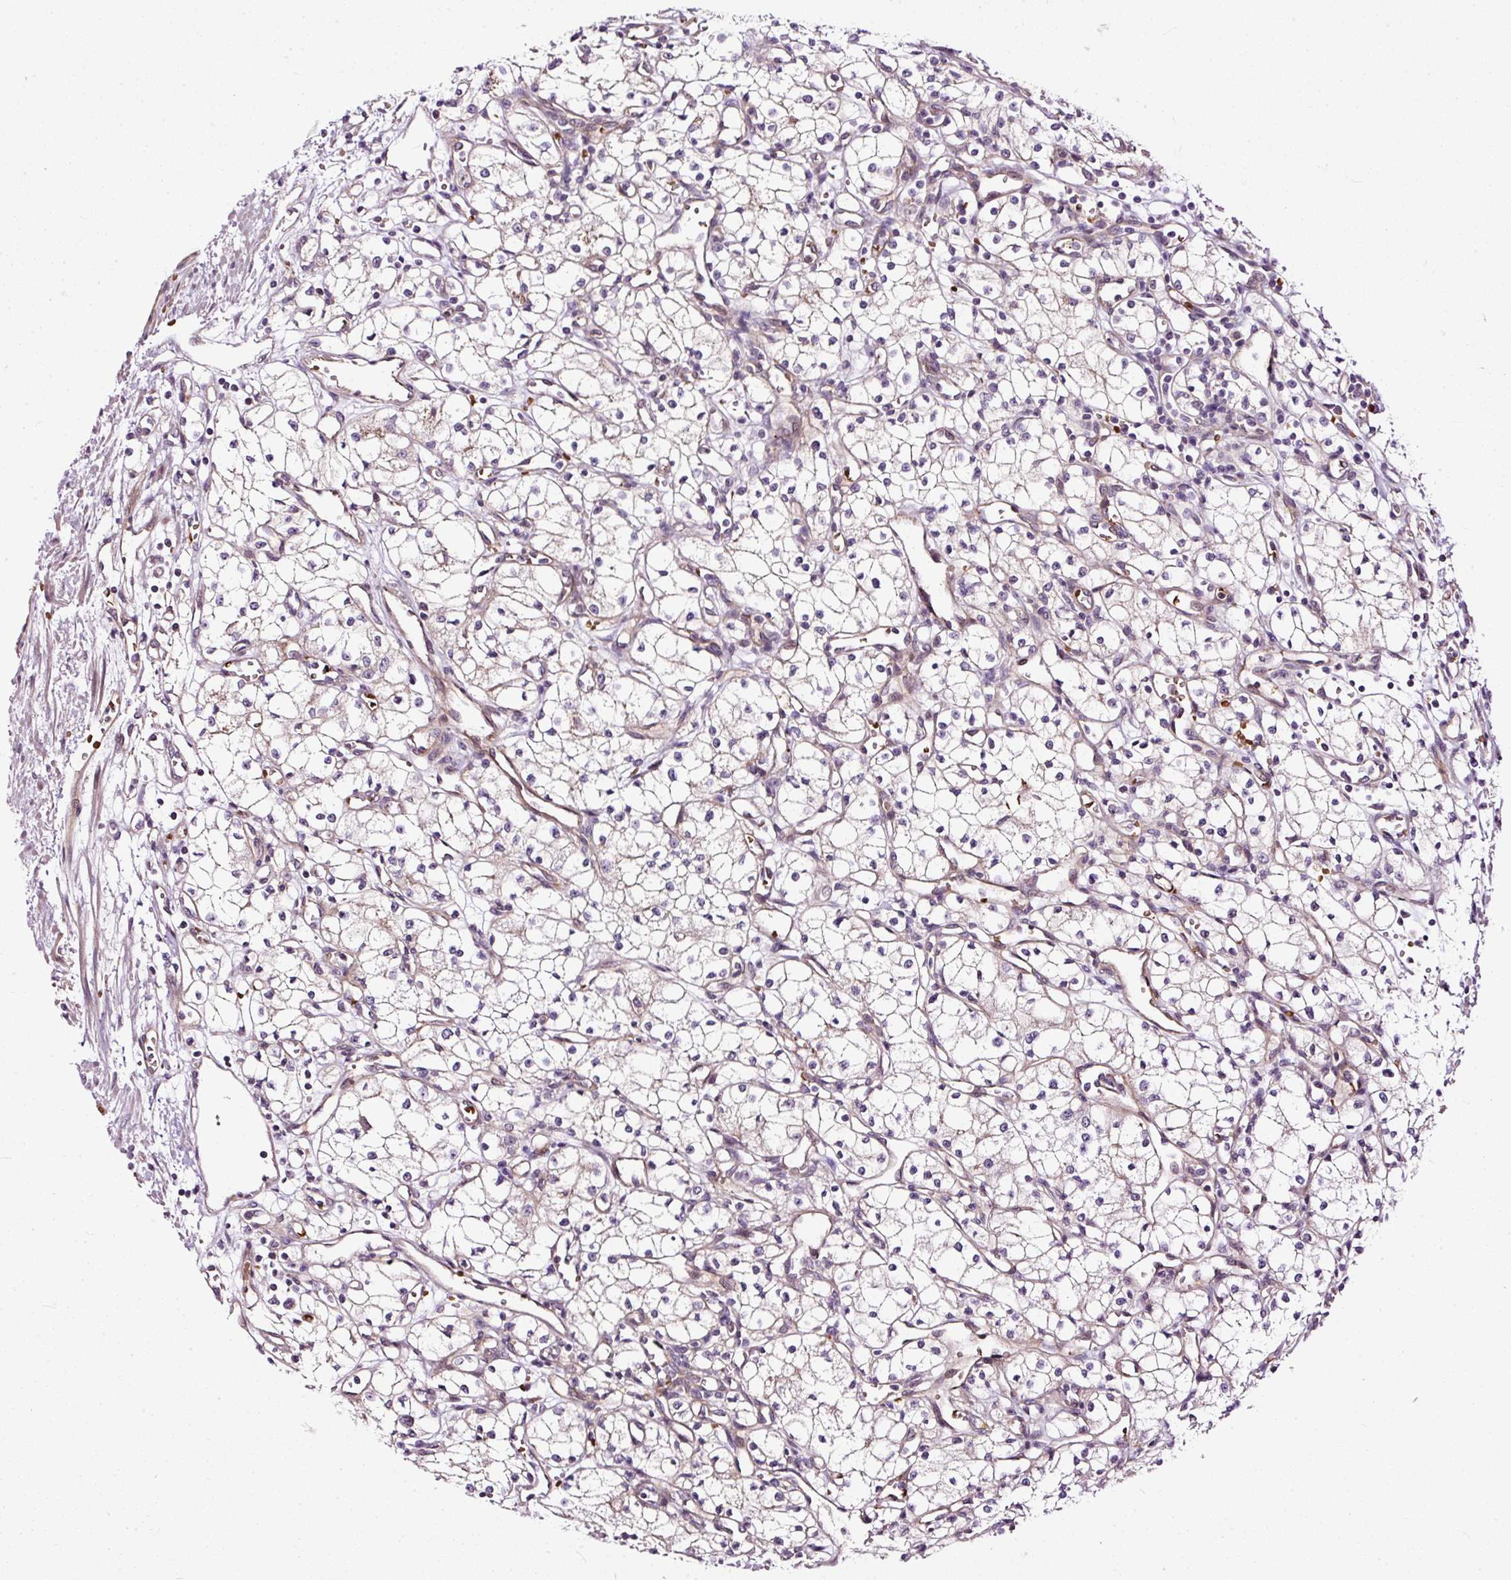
{"staining": {"intensity": "weak", "quantity": "25%-75%", "location": "cytoplasmic/membranous"}, "tissue": "renal cancer", "cell_type": "Tumor cells", "image_type": "cancer", "snomed": [{"axis": "morphology", "description": "Adenocarcinoma, NOS"}, {"axis": "topography", "description": "Kidney"}], "caption": "This is an image of immunohistochemistry (IHC) staining of renal cancer, which shows weak positivity in the cytoplasmic/membranous of tumor cells.", "gene": "USHBP1", "patient": {"sex": "male", "age": 59}}